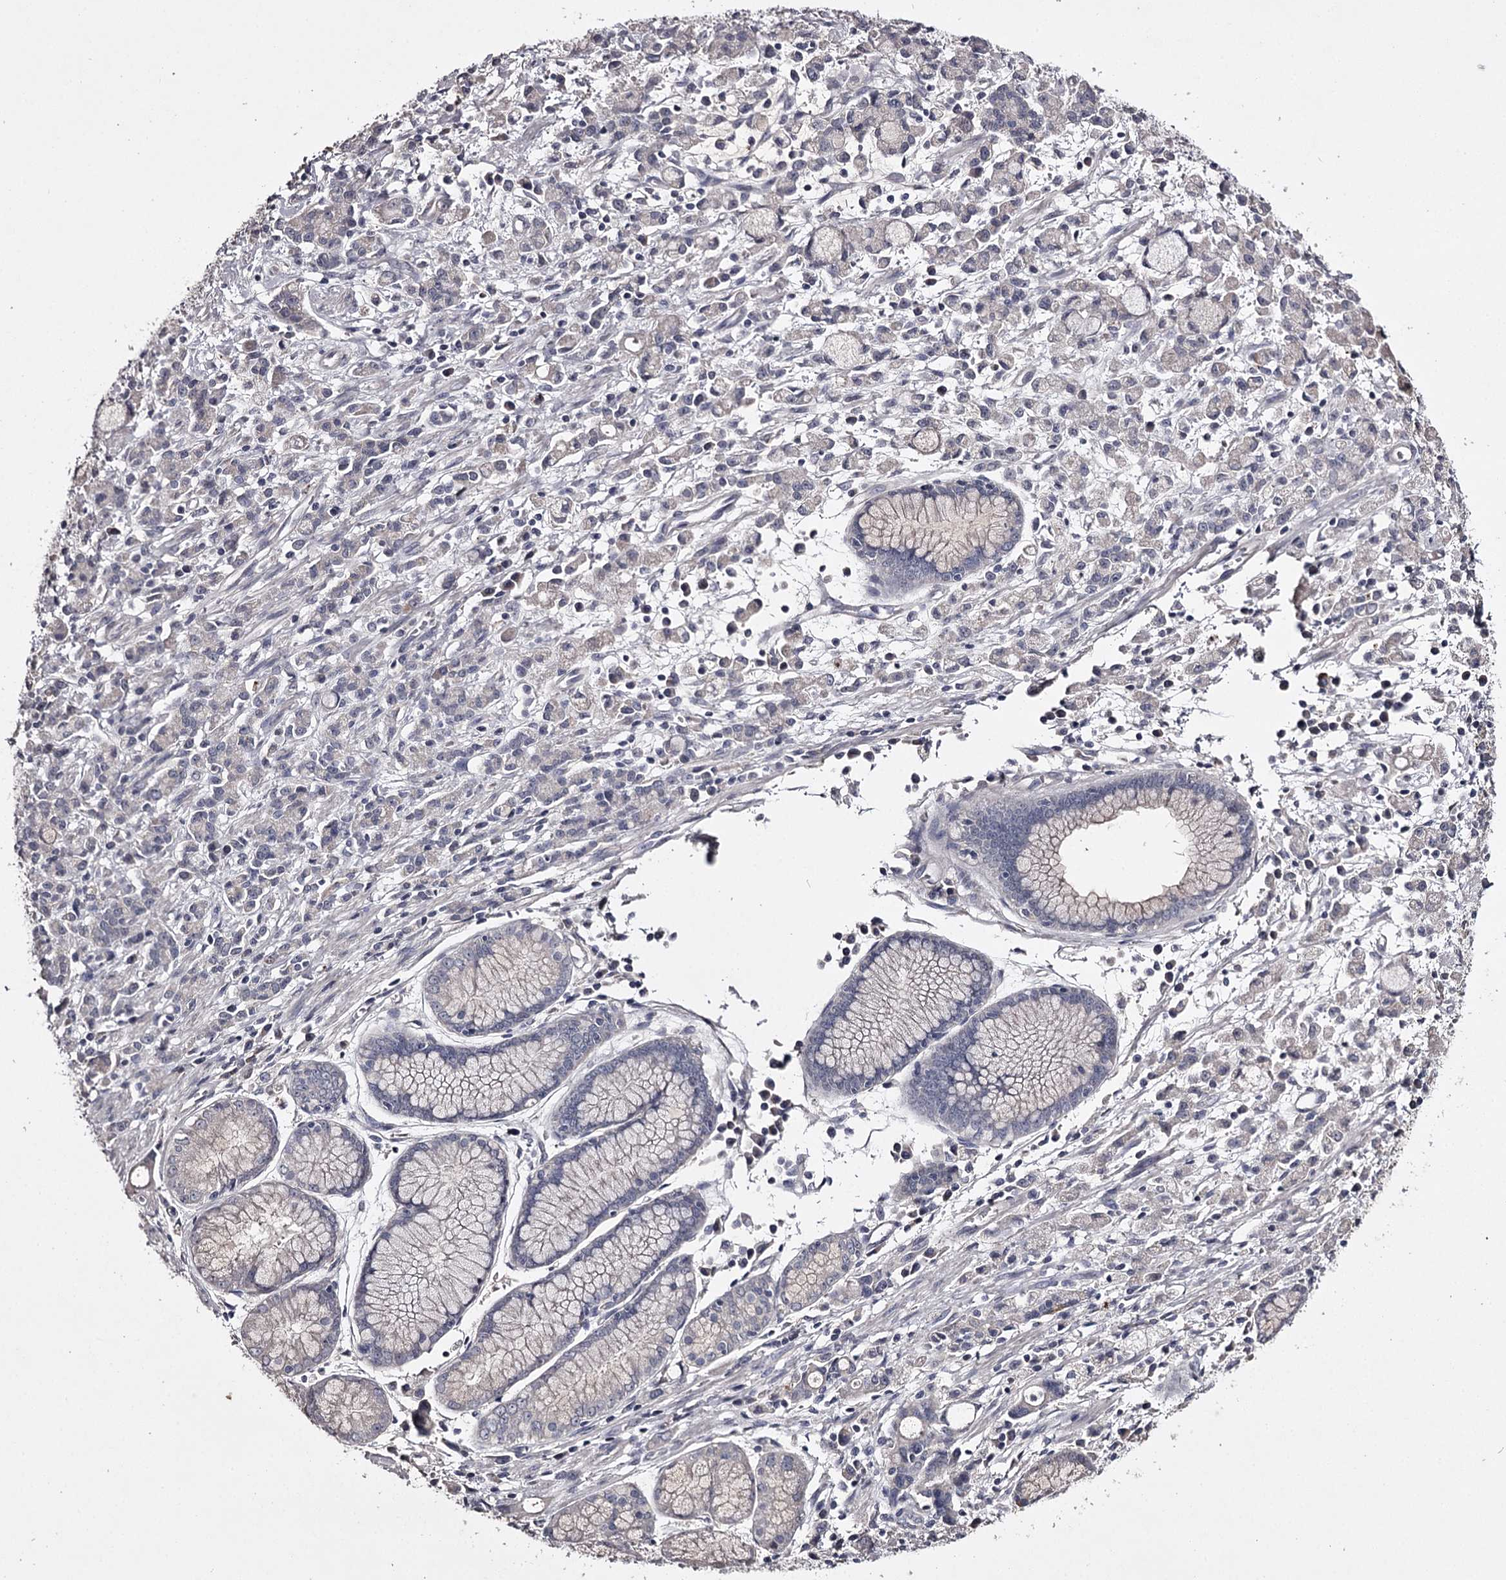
{"staining": {"intensity": "negative", "quantity": "none", "location": "none"}, "tissue": "stomach cancer", "cell_type": "Tumor cells", "image_type": "cancer", "snomed": [{"axis": "morphology", "description": "Adenocarcinoma, NOS"}, {"axis": "topography", "description": "Stomach, lower"}], "caption": "An immunohistochemistry (IHC) photomicrograph of adenocarcinoma (stomach) is shown. There is no staining in tumor cells of adenocarcinoma (stomach).", "gene": "PRM2", "patient": {"sex": "female", "age": 43}}